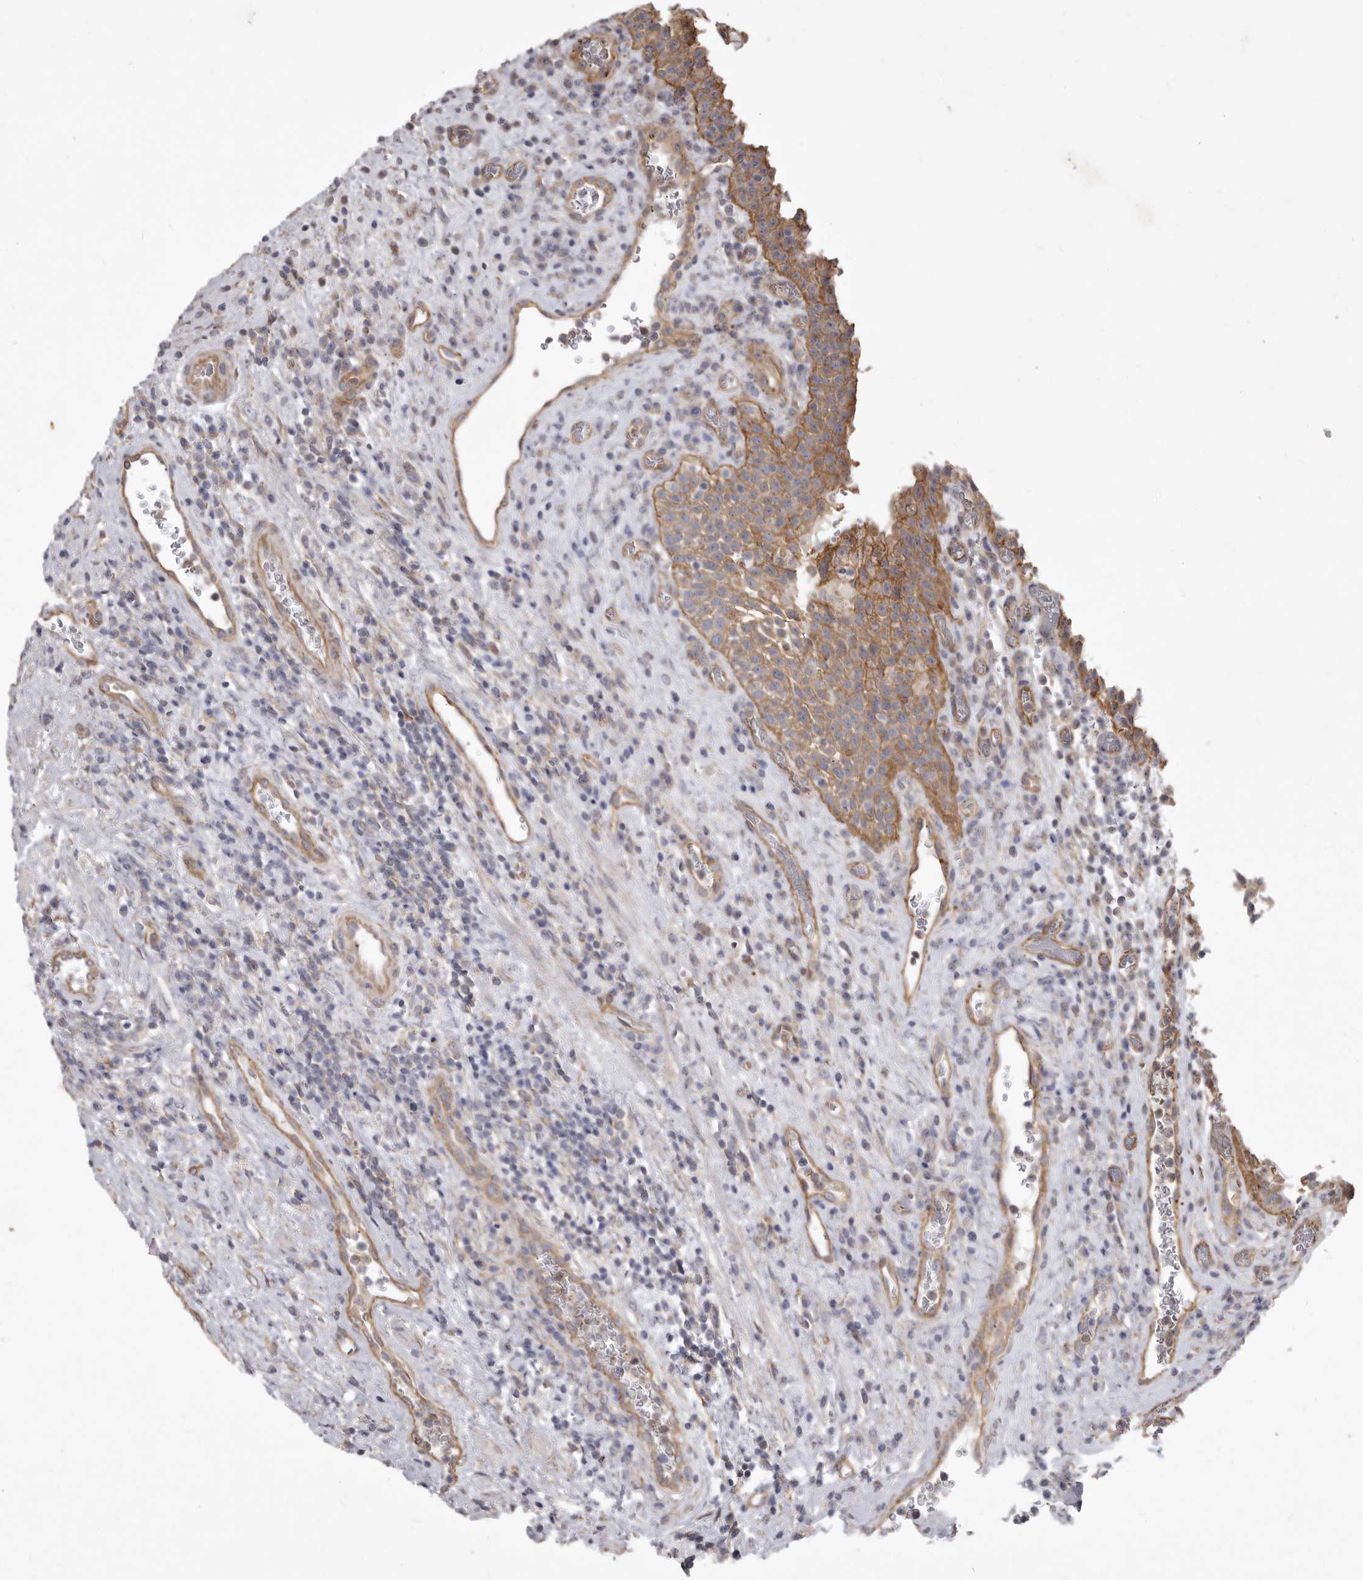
{"staining": {"intensity": "moderate", "quantity": ">75%", "location": "cytoplasmic/membranous"}, "tissue": "urinary bladder", "cell_type": "Urothelial cells", "image_type": "normal", "snomed": [{"axis": "morphology", "description": "Normal tissue, NOS"}, {"axis": "morphology", "description": "Inflammation, NOS"}, {"axis": "topography", "description": "Urinary bladder"}], "caption": "Protein expression analysis of benign urinary bladder displays moderate cytoplasmic/membranous expression in approximately >75% of urothelial cells. Nuclei are stained in blue.", "gene": "P2RX6", "patient": {"sex": "female", "age": 75}}